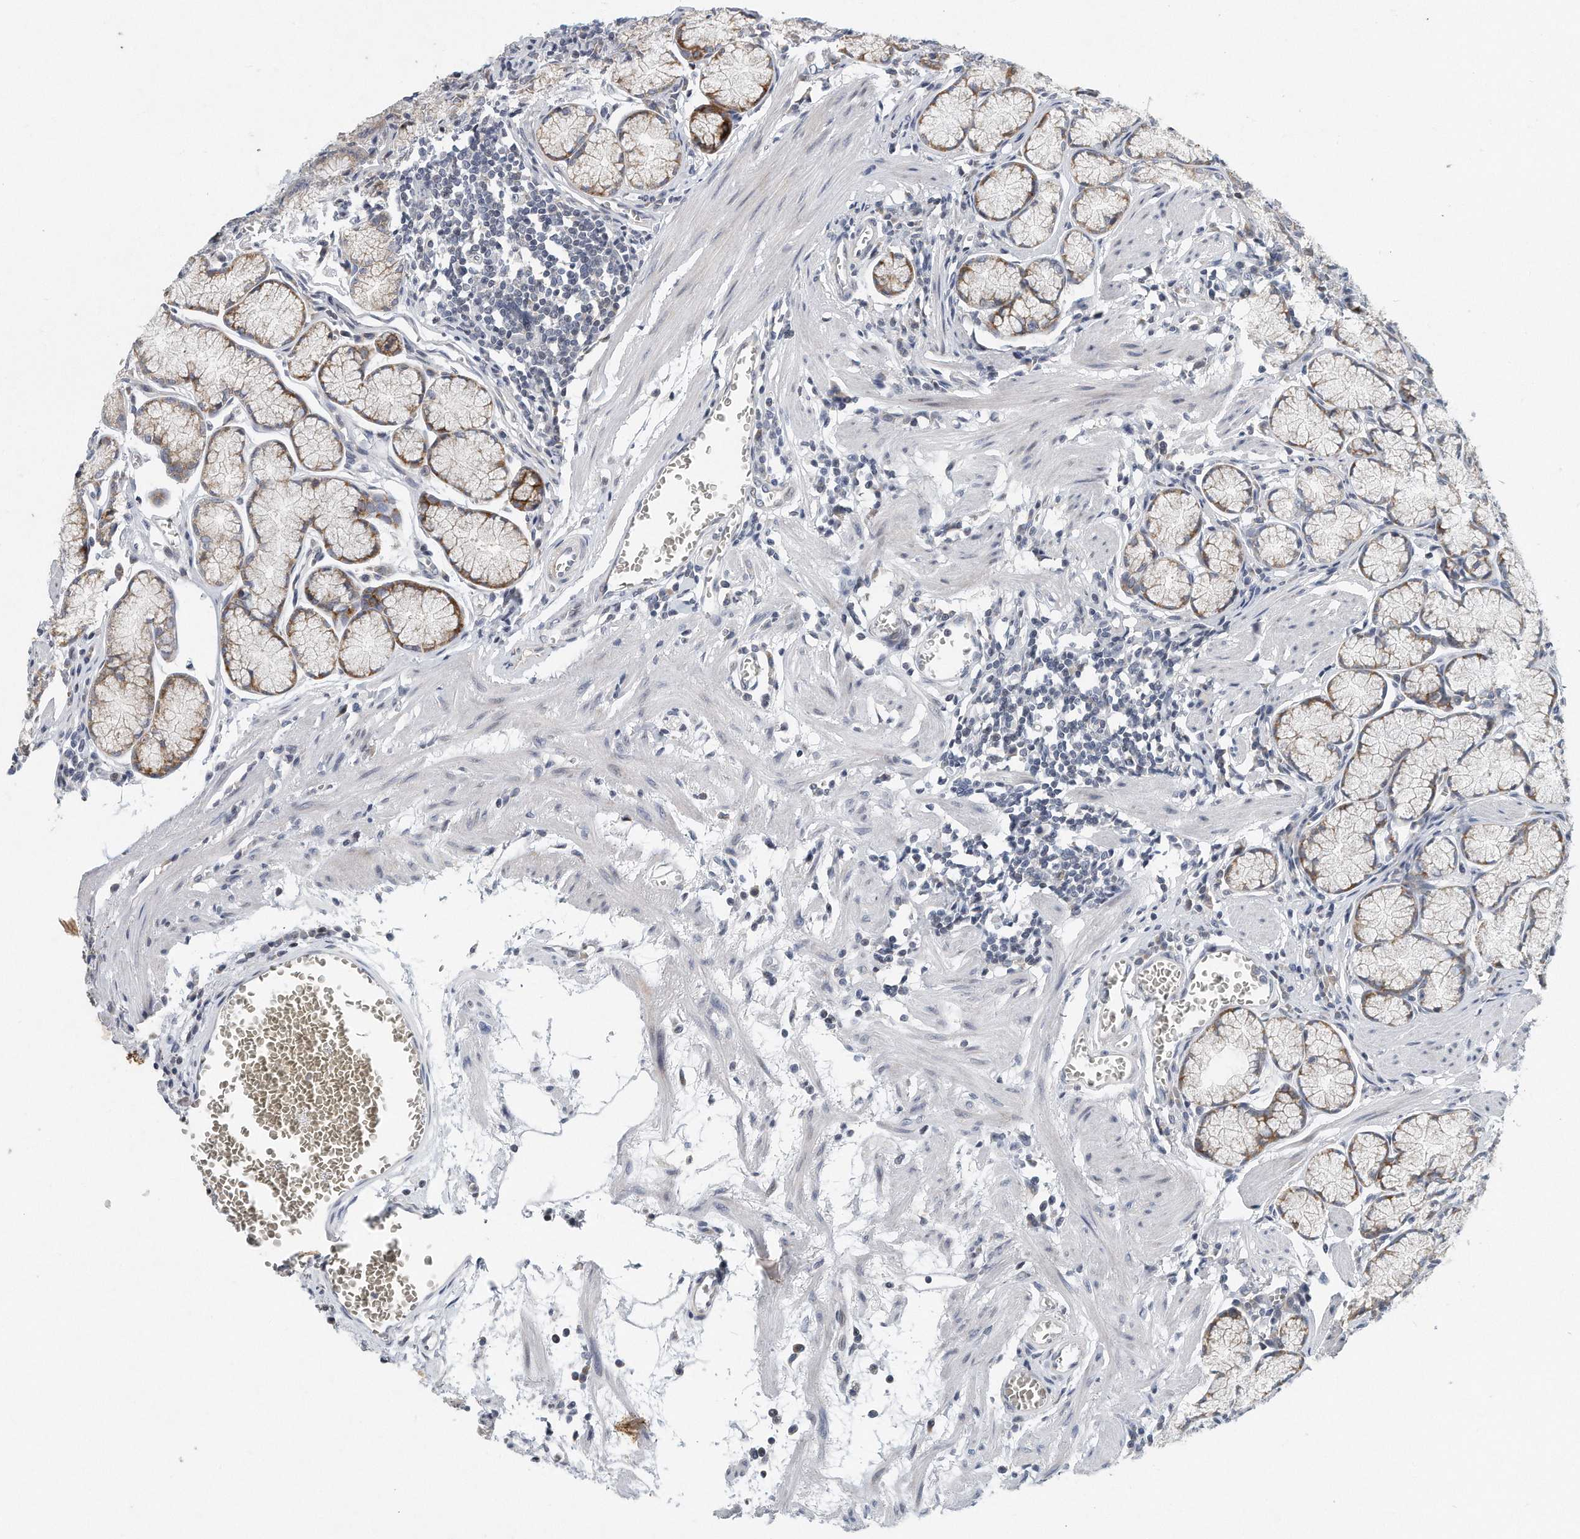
{"staining": {"intensity": "moderate", "quantity": "25%-75%", "location": "cytoplasmic/membranous"}, "tissue": "stomach", "cell_type": "Glandular cells", "image_type": "normal", "snomed": [{"axis": "morphology", "description": "Normal tissue, NOS"}, {"axis": "topography", "description": "Stomach"}], "caption": "This histopathology image displays IHC staining of benign stomach, with medium moderate cytoplasmic/membranous expression in approximately 25%-75% of glandular cells.", "gene": "VLDLR", "patient": {"sex": "male", "age": 55}}